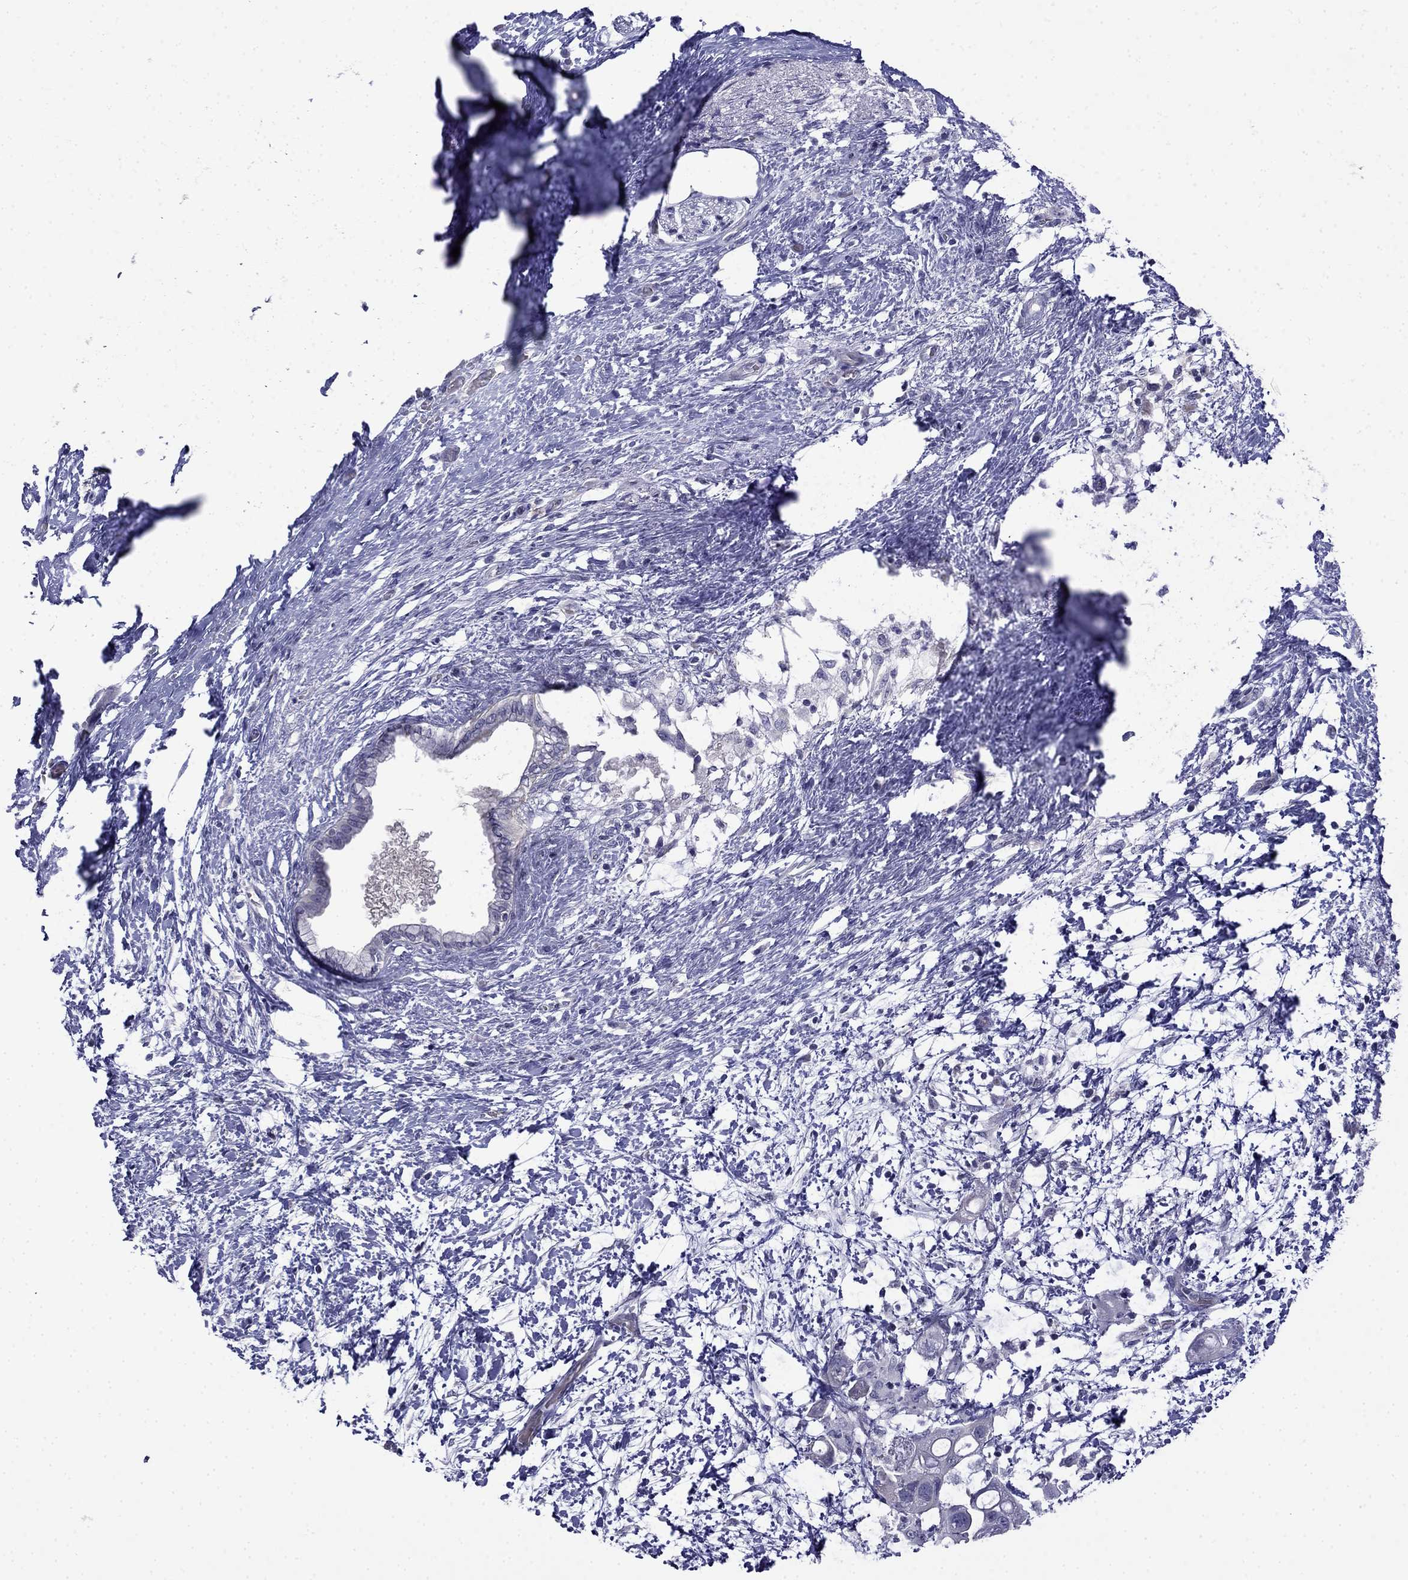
{"staining": {"intensity": "negative", "quantity": "none", "location": "none"}, "tissue": "pancreatic cancer", "cell_type": "Tumor cells", "image_type": "cancer", "snomed": [{"axis": "morphology", "description": "Adenocarcinoma, NOS"}, {"axis": "topography", "description": "Pancreas"}], "caption": "Pancreatic adenocarcinoma was stained to show a protein in brown. There is no significant staining in tumor cells.", "gene": "PRR18", "patient": {"sex": "female", "age": 72}}